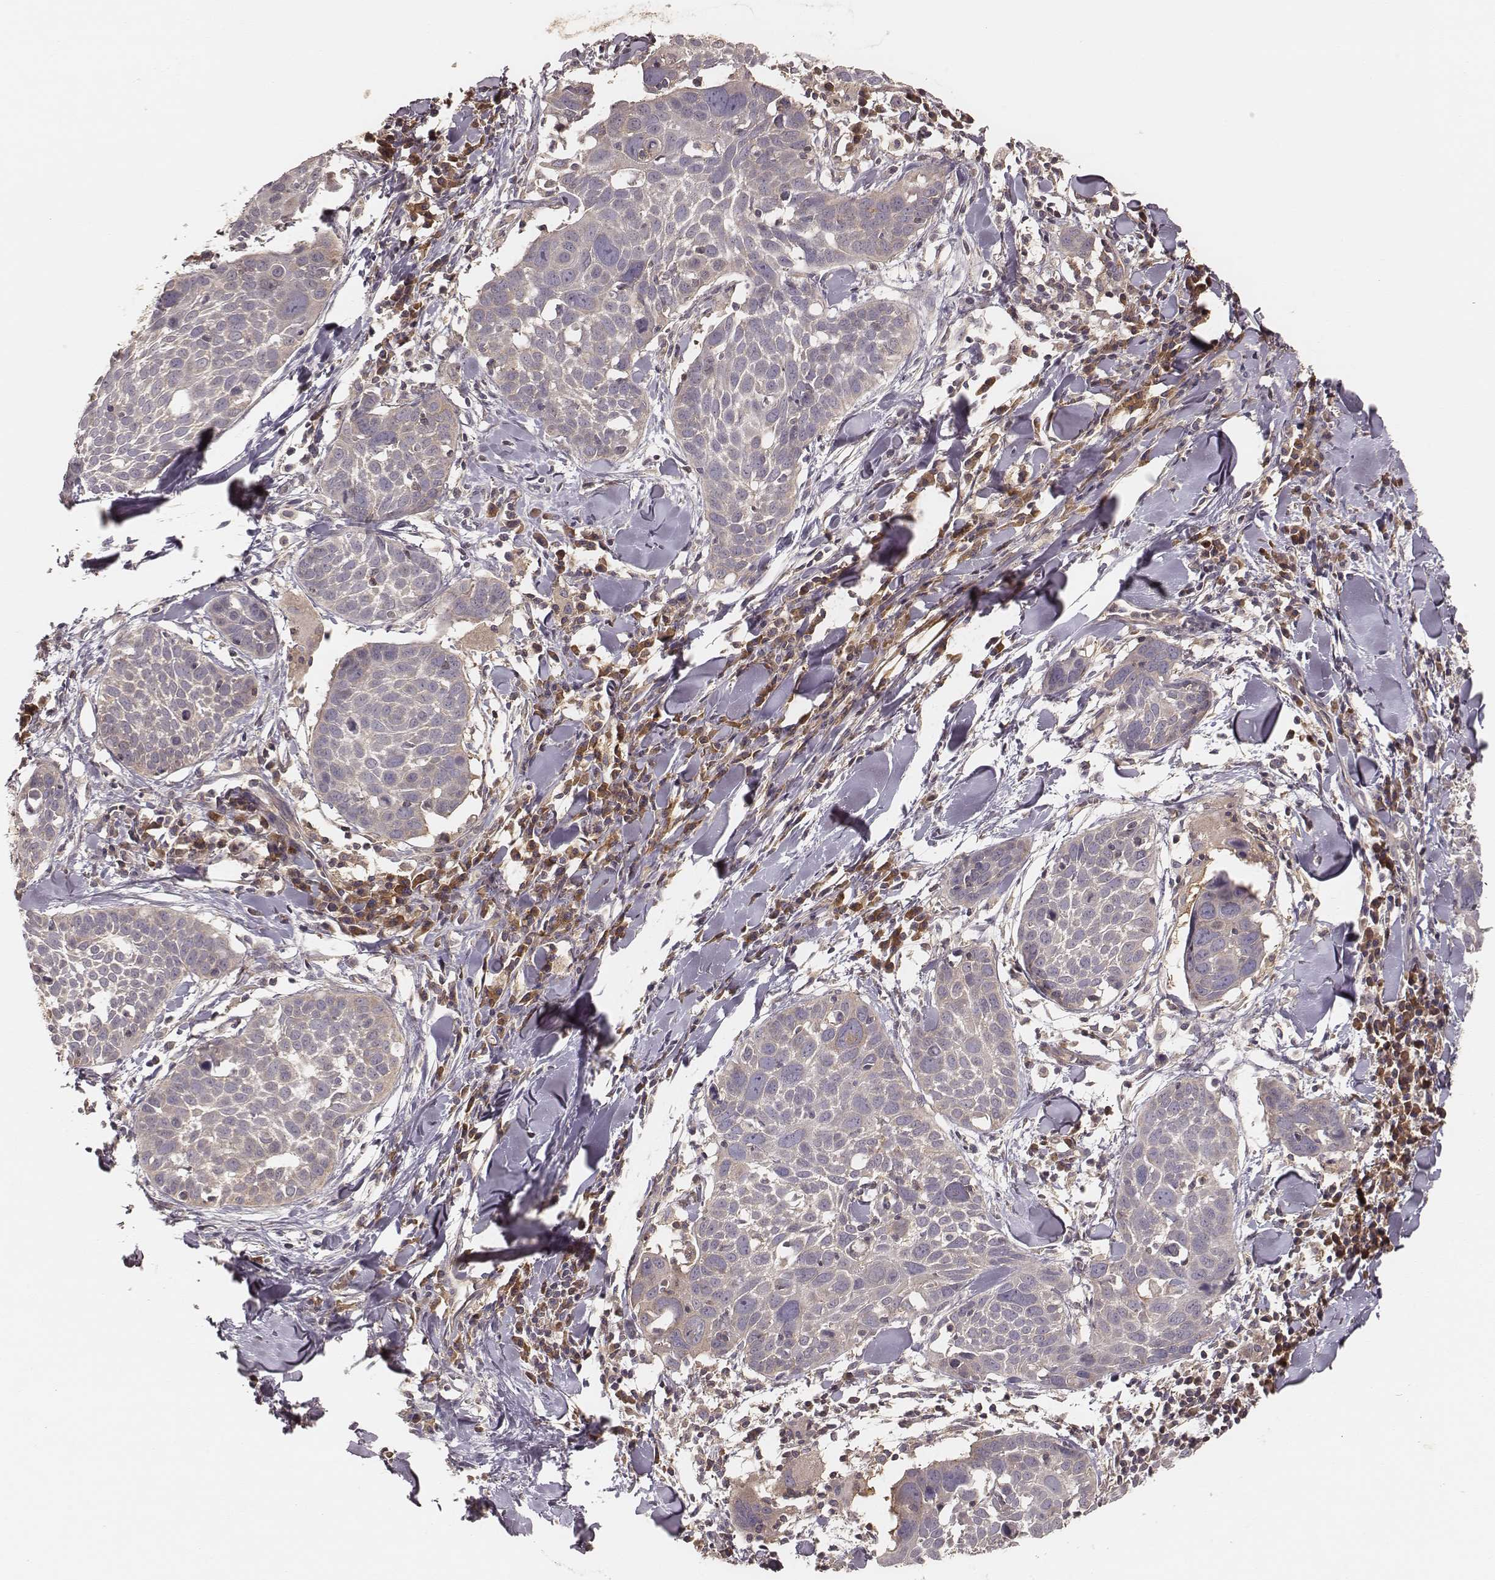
{"staining": {"intensity": "negative", "quantity": "none", "location": "none"}, "tissue": "lung cancer", "cell_type": "Tumor cells", "image_type": "cancer", "snomed": [{"axis": "morphology", "description": "Squamous cell carcinoma, NOS"}, {"axis": "topography", "description": "Lung"}], "caption": "An image of human squamous cell carcinoma (lung) is negative for staining in tumor cells.", "gene": "CARS1", "patient": {"sex": "male", "age": 57}}